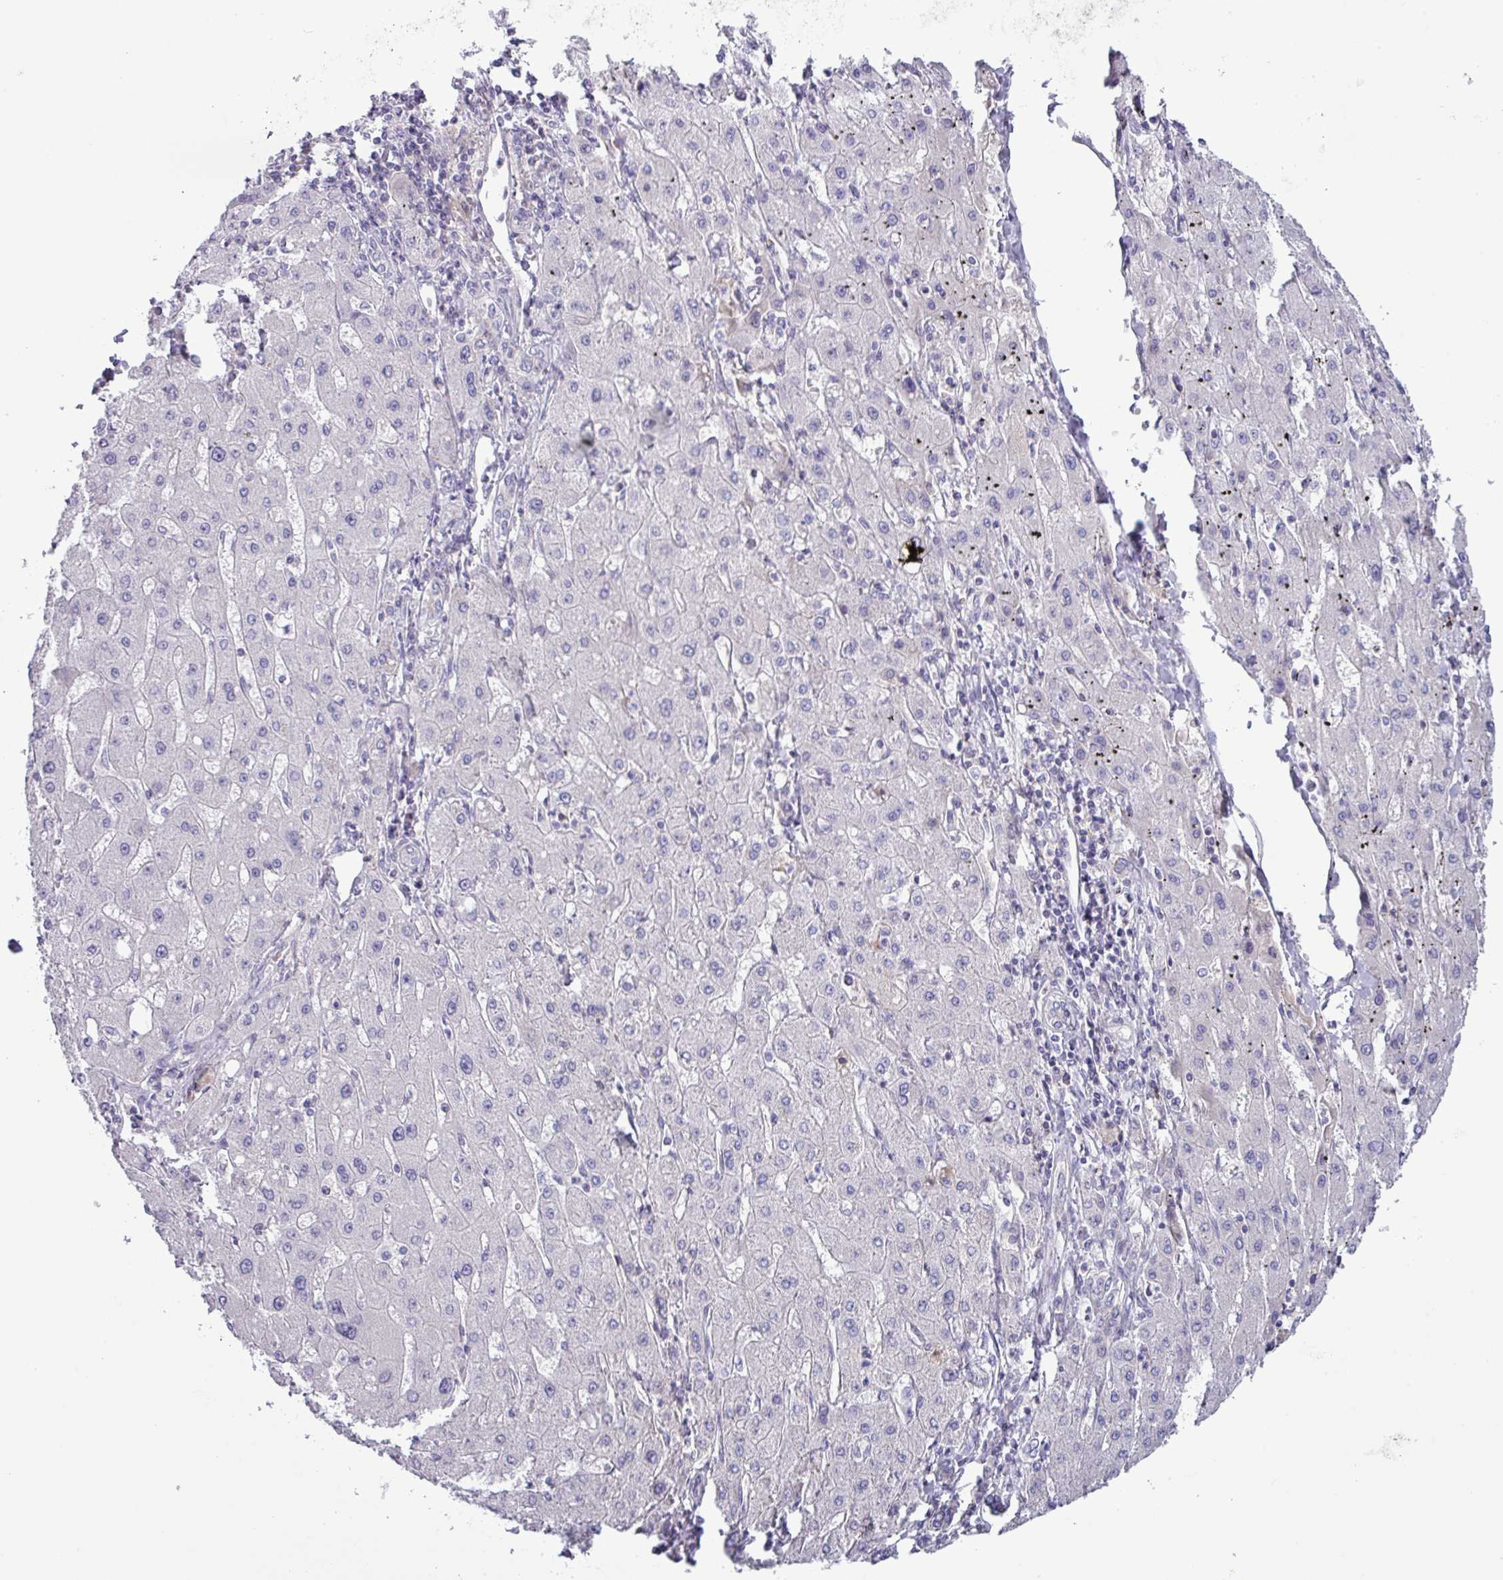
{"staining": {"intensity": "negative", "quantity": "none", "location": "none"}, "tissue": "liver cancer", "cell_type": "Tumor cells", "image_type": "cancer", "snomed": [{"axis": "morphology", "description": "Carcinoma, Hepatocellular, NOS"}, {"axis": "topography", "description": "Liver"}], "caption": "Immunohistochemical staining of hepatocellular carcinoma (liver) shows no significant staining in tumor cells.", "gene": "TNFSF12", "patient": {"sex": "male", "age": 72}}